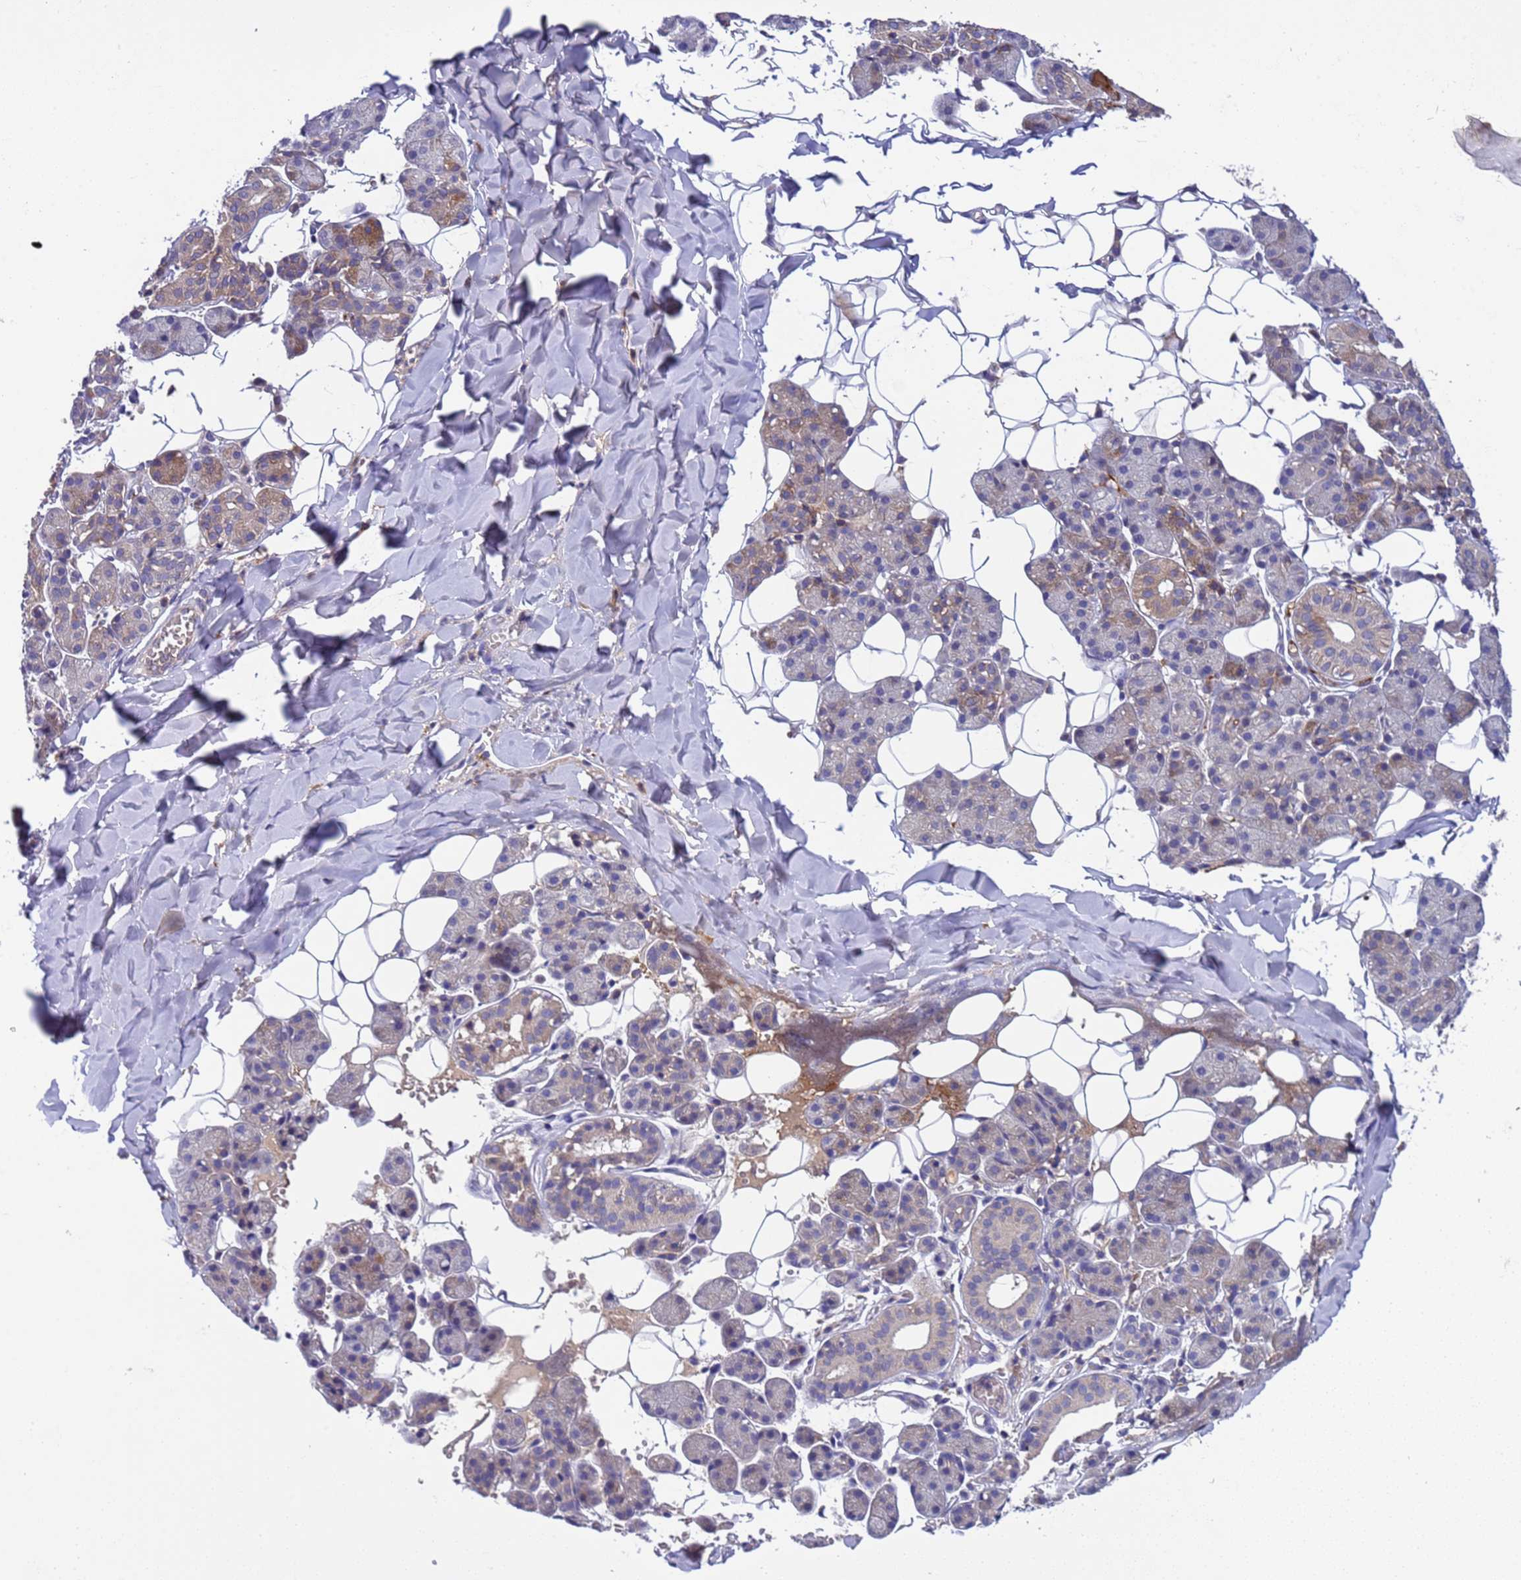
{"staining": {"intensity": "moderate", "quantity": "<25%", "location": "cytoplasmic/membranous"}, "tissue": "salivary gland", "cell_type": "Glandular cells", "image_type": "normal", "snomed": [{"axis": "morphology", "description": "Normal tissue, NOS"}, {"axis": "topography", "description": "Salivary gland"}], "caption": "Protein expression analysis of normal human salivary gland reveals moderate cytoplasmic/membranous positivity in approximately <25% of glandular cells.", "gene": "PARP16", "patient": {"sex": "female", "age": 33}}